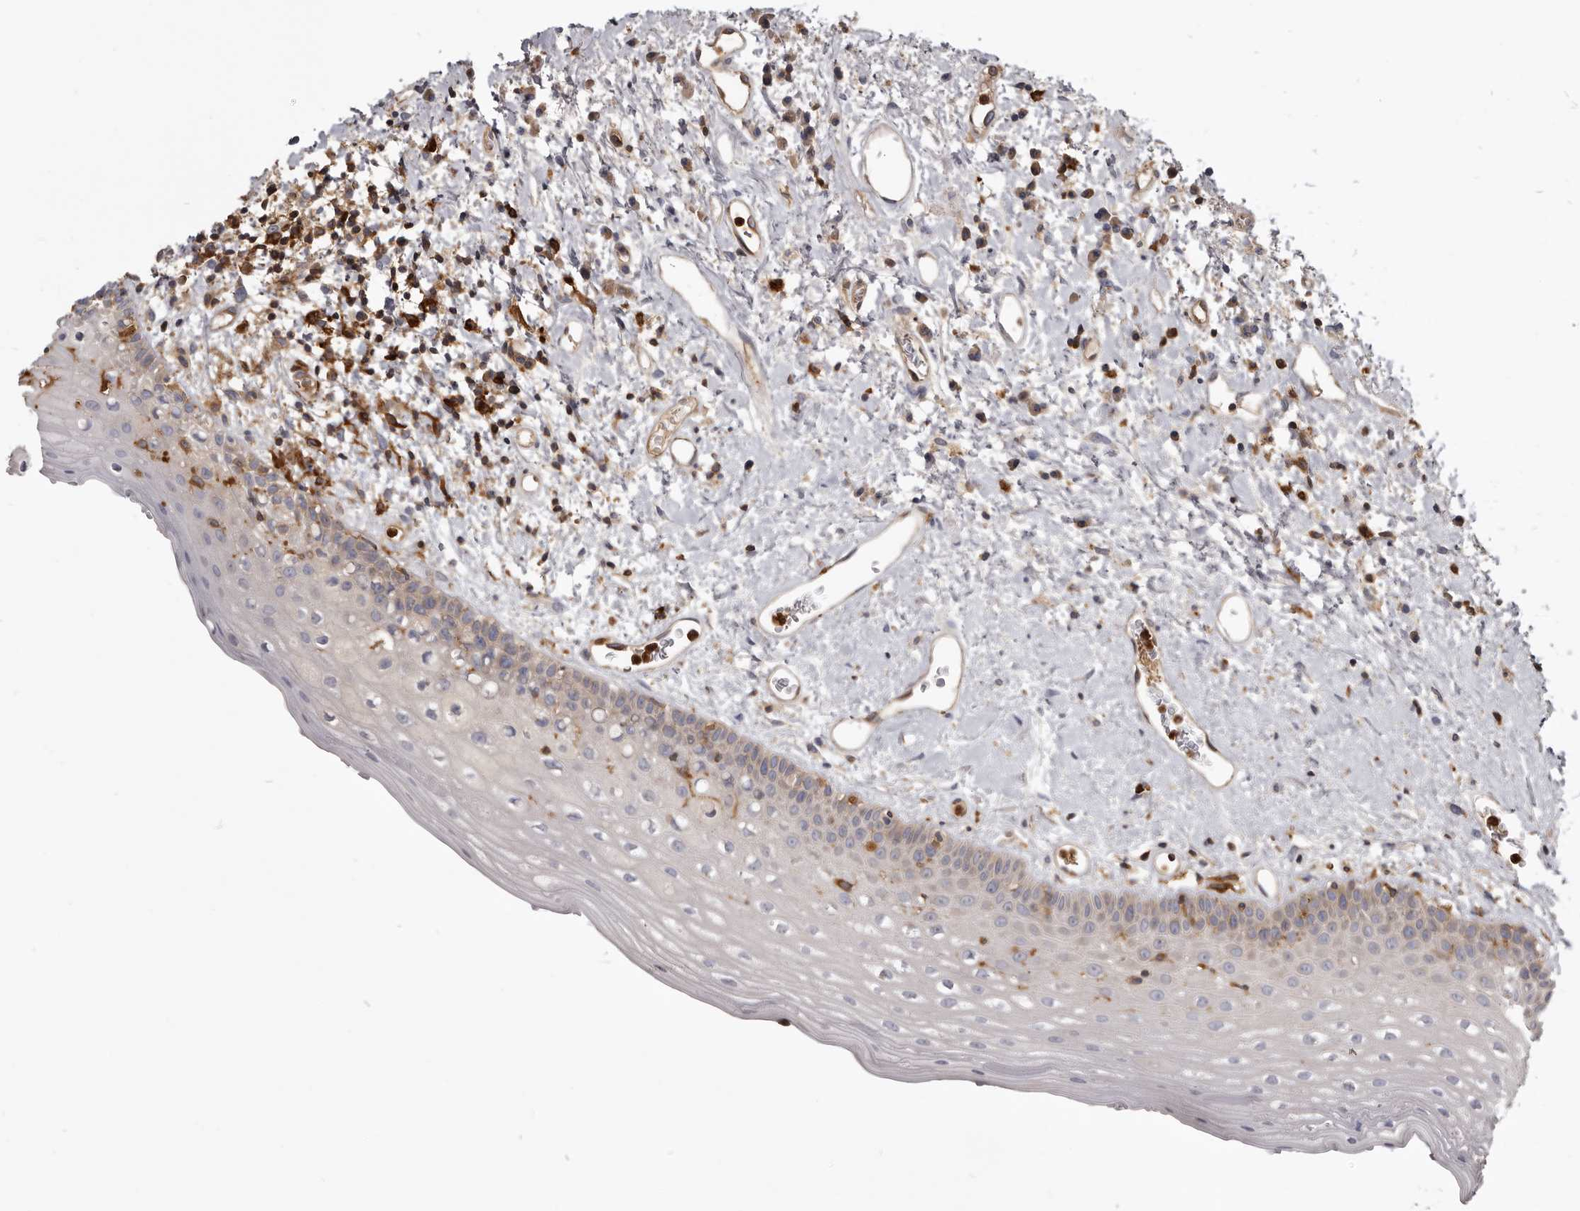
{"staining": {"intensity": "weak", "quantity": "<25%", "location": "cytoplasmic/membranous"}, "tissue": "oral mucosa", "cell_type": "Squamous epithelial cells", "image_type": "normal", "snomed": [{"axis": "morphology", "description": "Normal tissue, NOS"}, {"axis": "topography", "description": "Oral tissue"}], "caption": "Squamous epithelial cells show no significant protein expression in normal oral mucosa. (DAB immunohistochemistry (IHC), high magnification).", "gene": "CBL", "patient": {"sex": "female", "age": 76}}